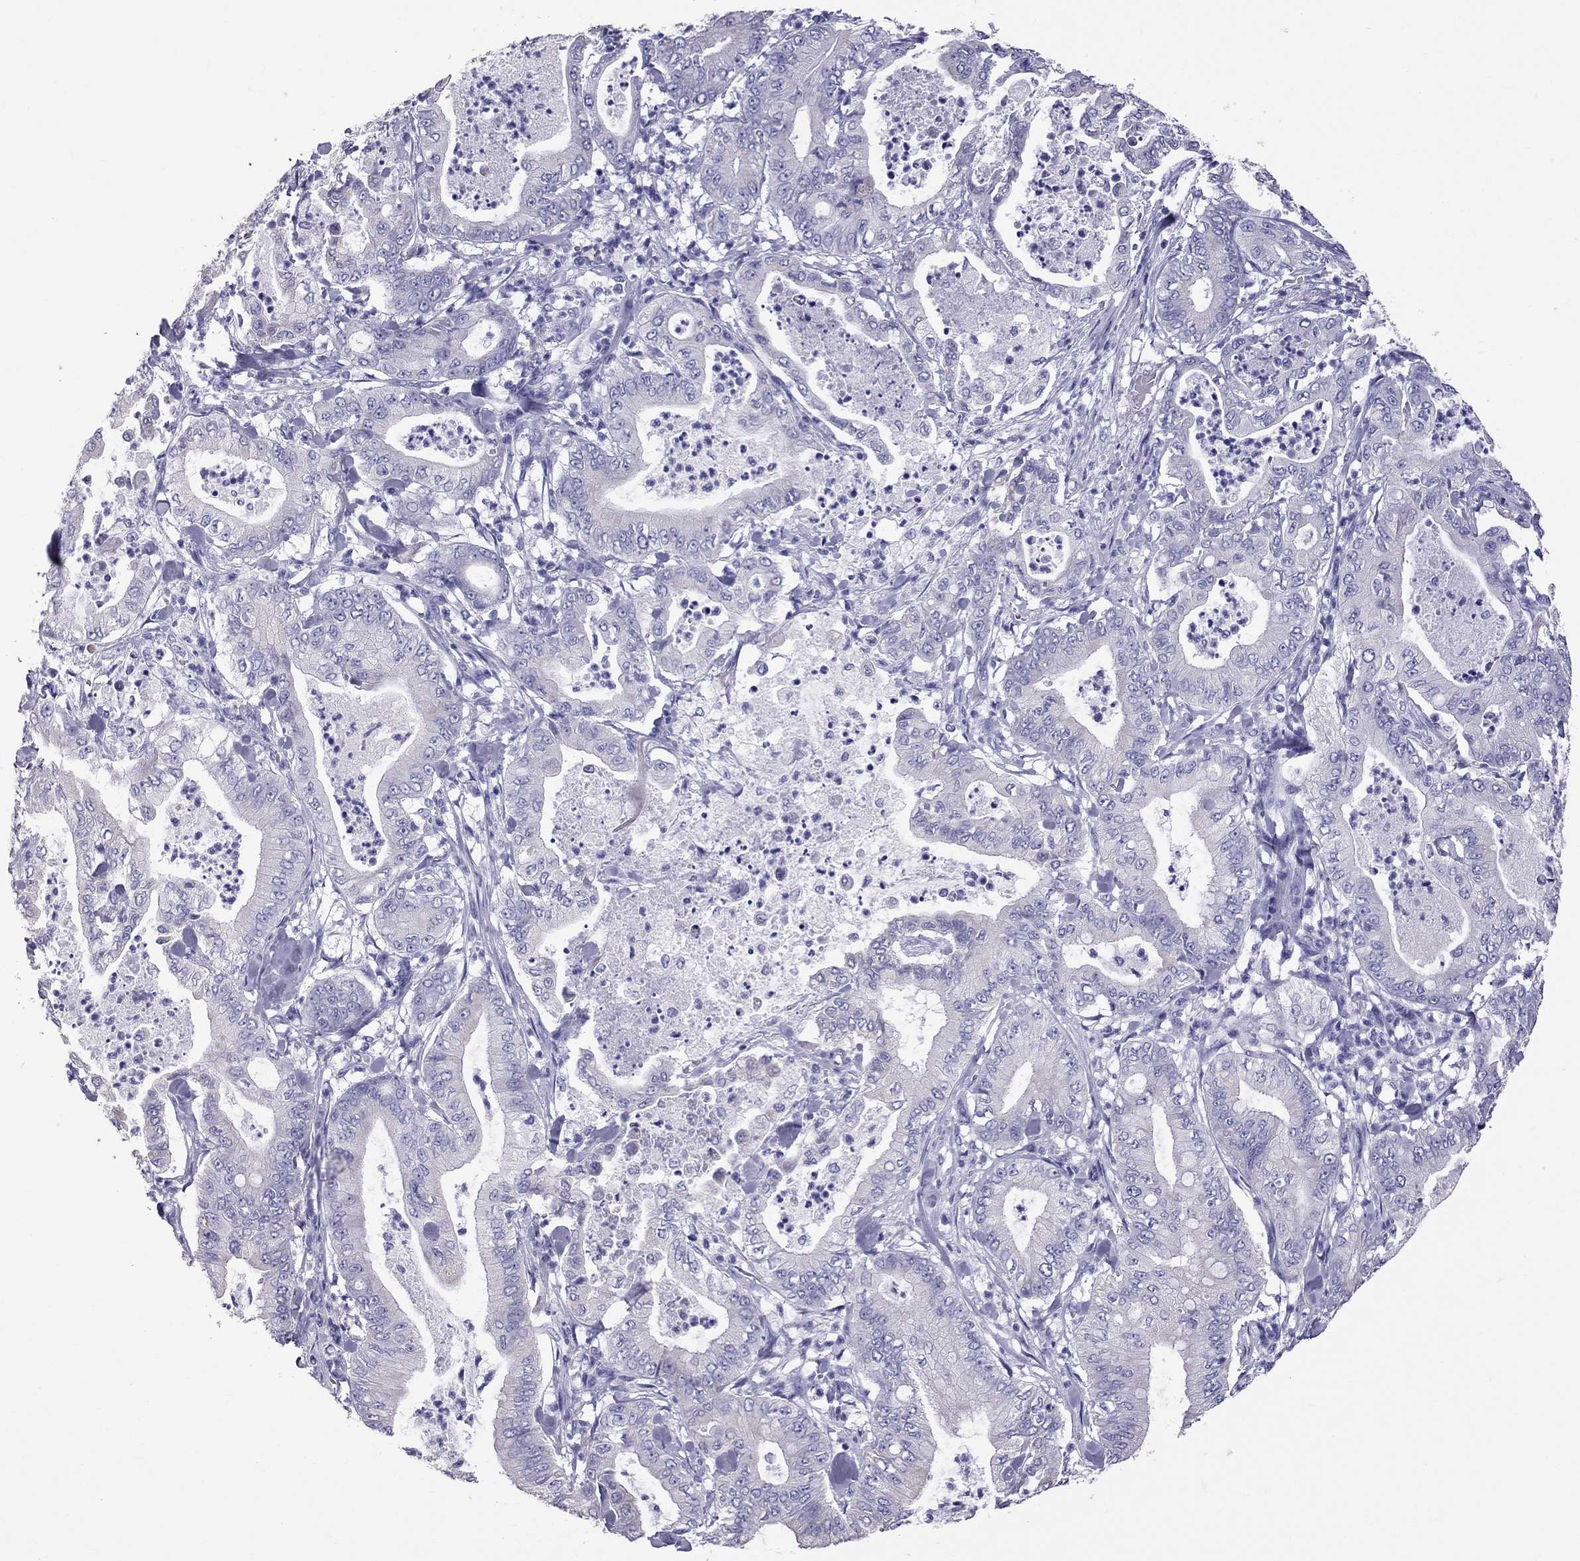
{"staining": {"intensity": "negative", "quantity": "none", "location": "none"}, "tissue": "pancreatic cancer", "cell_type": "Tumor cells", "image_type": "cancer", "snomed": [{"axis": "morphology", "description": "Adenocarcinoma, NOS"}, {"axis": "topography", "description": "Pancreas"}], "caption": "Human pancreatic adenocarcinoma stained for a protein using immunohistochemistry displays no staining in tumor cells.", "gene": "TTLL13", "patient": {"sex": "male", "age": 71}}